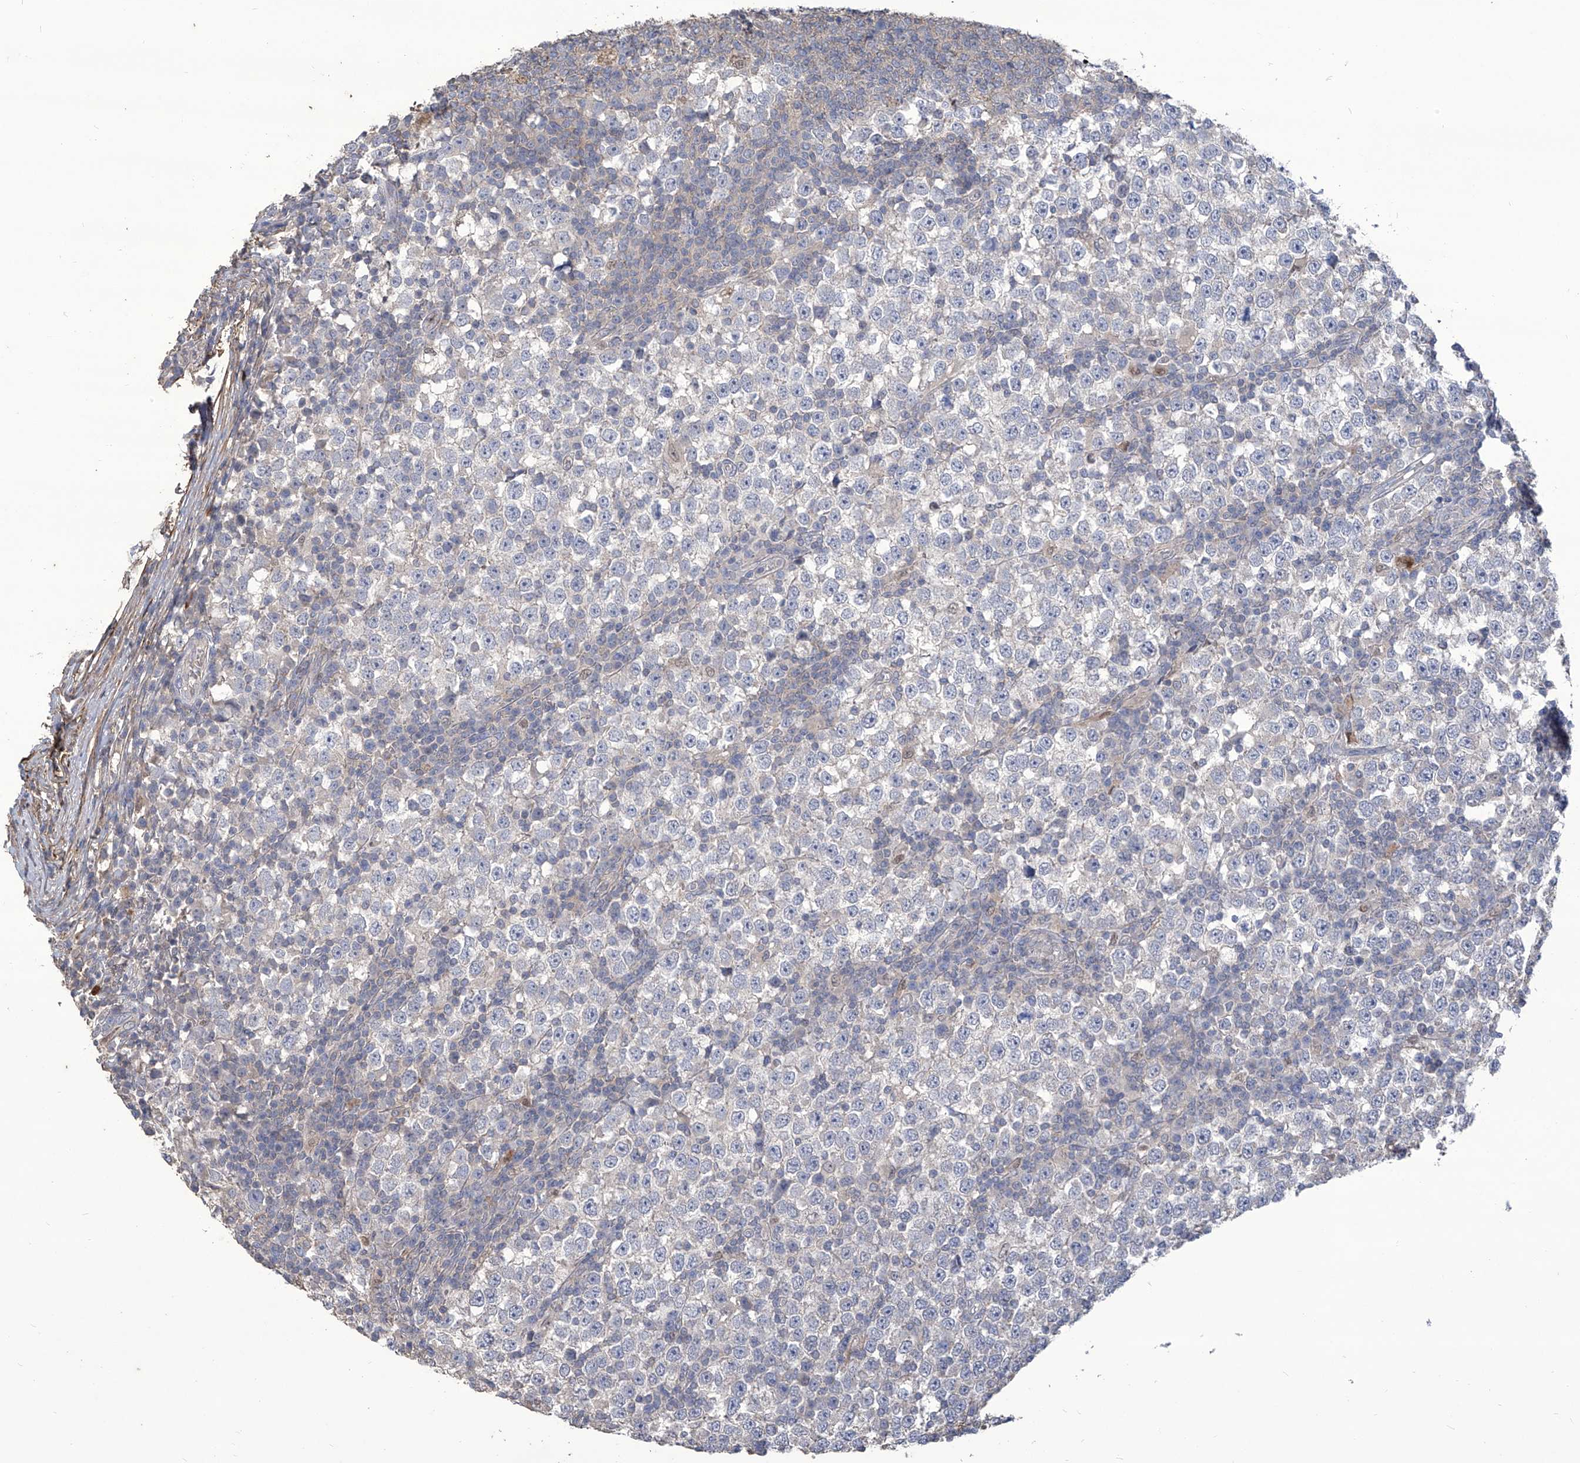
{"staining": {"intensity": "negative", "quantity": "none", "location": "none"}, "tissue": "testis cancer", "cell_type": "Tumor cells", "image_type": "cancer", "snomed": [{"axis": "morphology", "description": "Seminoma, NOS"}, {"axis": "topography", "description": "Testis"}], "caption": "This micrograph is of testis seminoma stained with immunohistochemistry to label a protein in brown with the nuclei are counter-stained blue. There is no expression in tumor cells. Brightfield microscopy of immunohistochemistry (IHC) stained with DAB (brown) and hematoxylin (blue), captured at high magnification.", "gene": "TXNIP", "patient": {"sex": "male", "age": 65}}